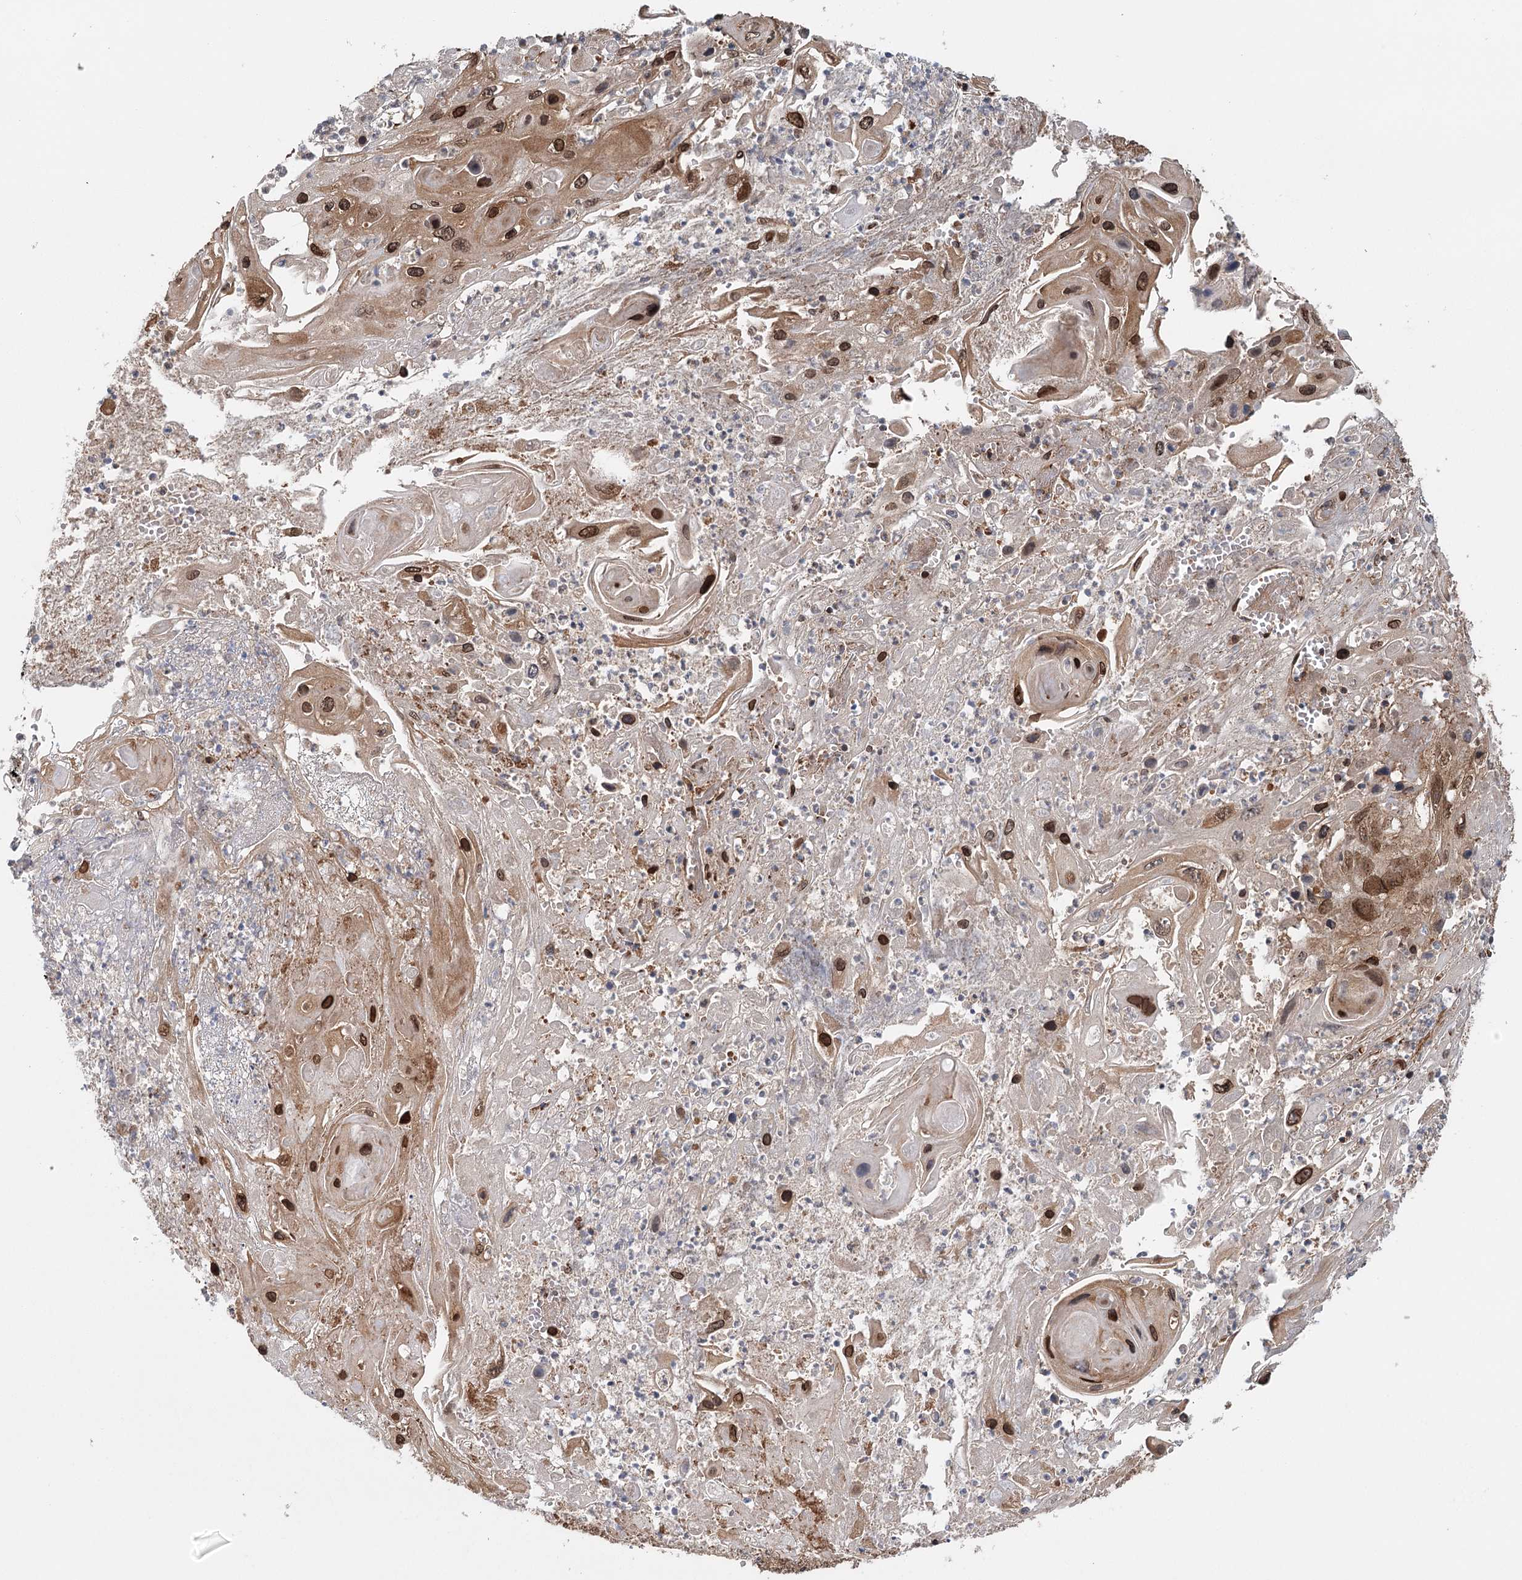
{"staining": {"intensity": "moderate", "quantity": ">75%", "location": "cytoplasmic/membranous,nuclear"}, "tissue": "skin cancer", "cell_type": "Tumor cells", "image_type": "cancer", "snomed": [{"axis": "morphology", "description": "Squamous cell carcinoma, NOS"}, {"axis": "topography", "description": "Skin"}], "caption": "Protein expression analysis of skin cancer reveals moderate cytoplasmic/membranous and nuclear positivity in about >75% of tumor cells.", "gene": "BCKDHA", "patient": {"sex": "male", "age": 55}}